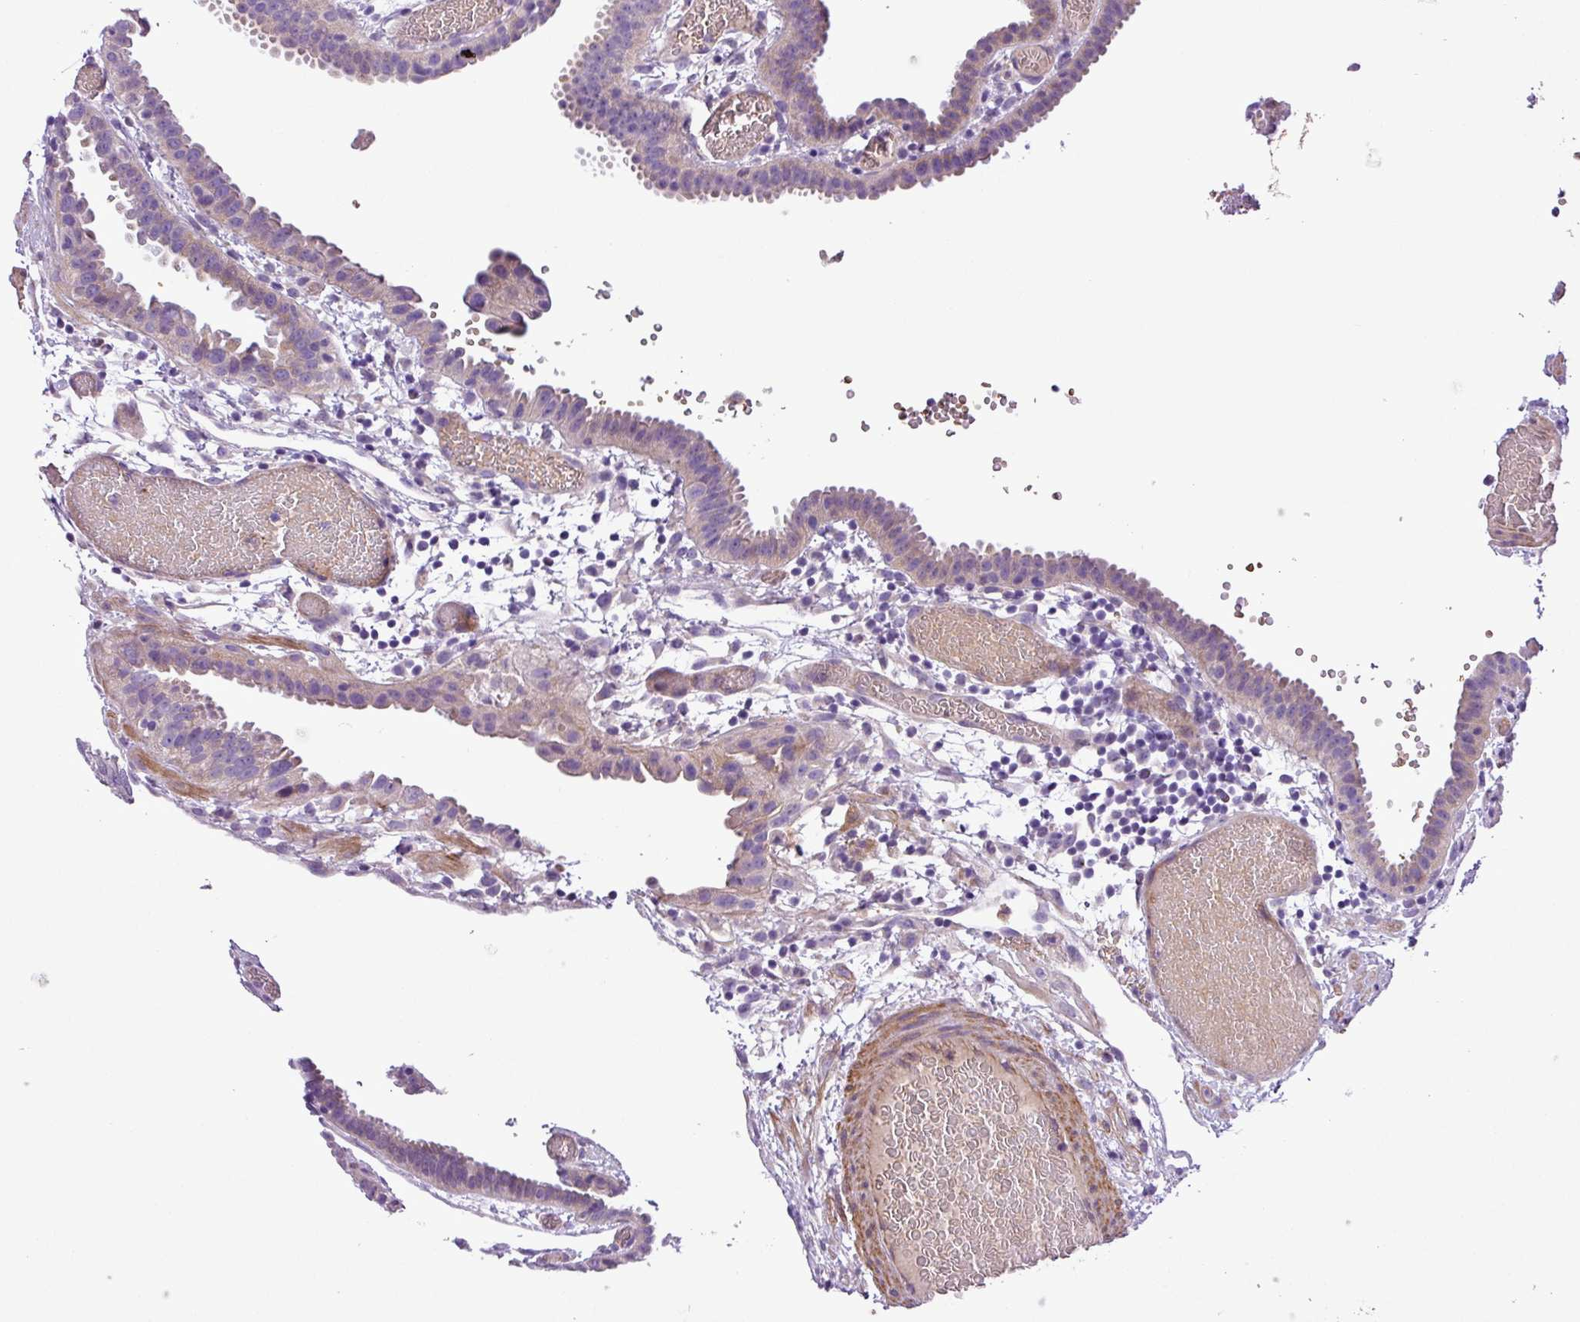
{"staining": {"intensity": "negative", "quantity": "none", "location": "none"}, "tissue": "fallopian tube", "cell_type": "Glandular cells", "image_type": "normal", "snomed": [{"axis": "morphology", "description": "Normal tissue, NOS"}, {"axis": "topography", "description": "Fallopian tube"}], "caption": "Immunohistochemistry histopathology image of normal human fallopian tube stained for a protein (brown), which exhibits no staining in glandular cells. (DAB IHC, high magnification).", "gene": "C11orf91", "patient": {"sex": "female", "age": 37}}